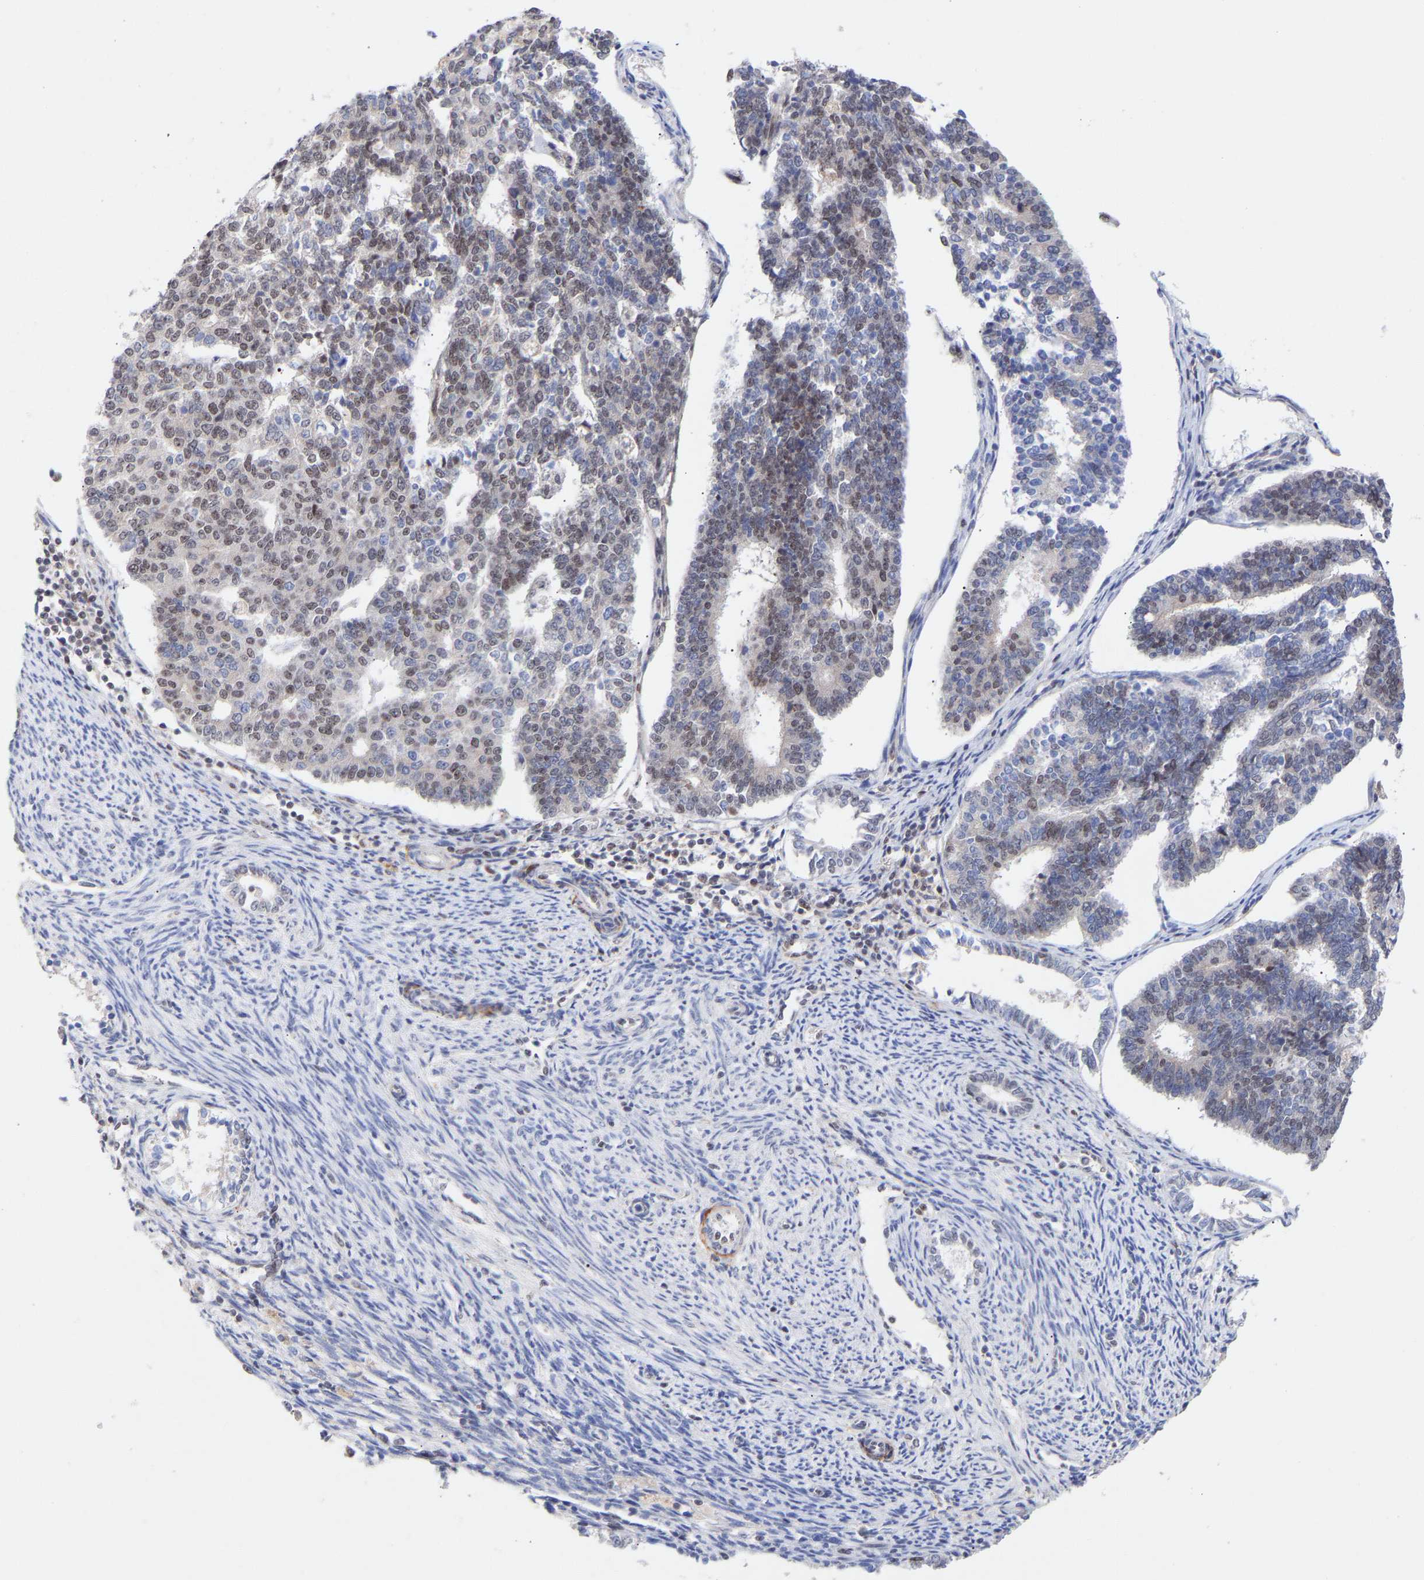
{"staining": {"intensity": "weak", "quantity": "25%-75%", "location": "nuclear"}, "tissue": "endometrial cancer", "cell_type": "Tumor cells", "image_type": "cancer", "snomed": [{"axis": "morphology", "description": "Adenocarcinoma, NOS"}, {"axis": "topography", "description": "Endometrium"}], "caption": "IHC image of neoplastic tissue: human adenocarcinoma (endometrial) stained using IHC exhibits low levels of weak protein expression localized specifically in the nuclear of tumor cells, appearing as a nuclear brown color.", "gene": "RBM15", "patient": {"sex": "female", "age": 70}}